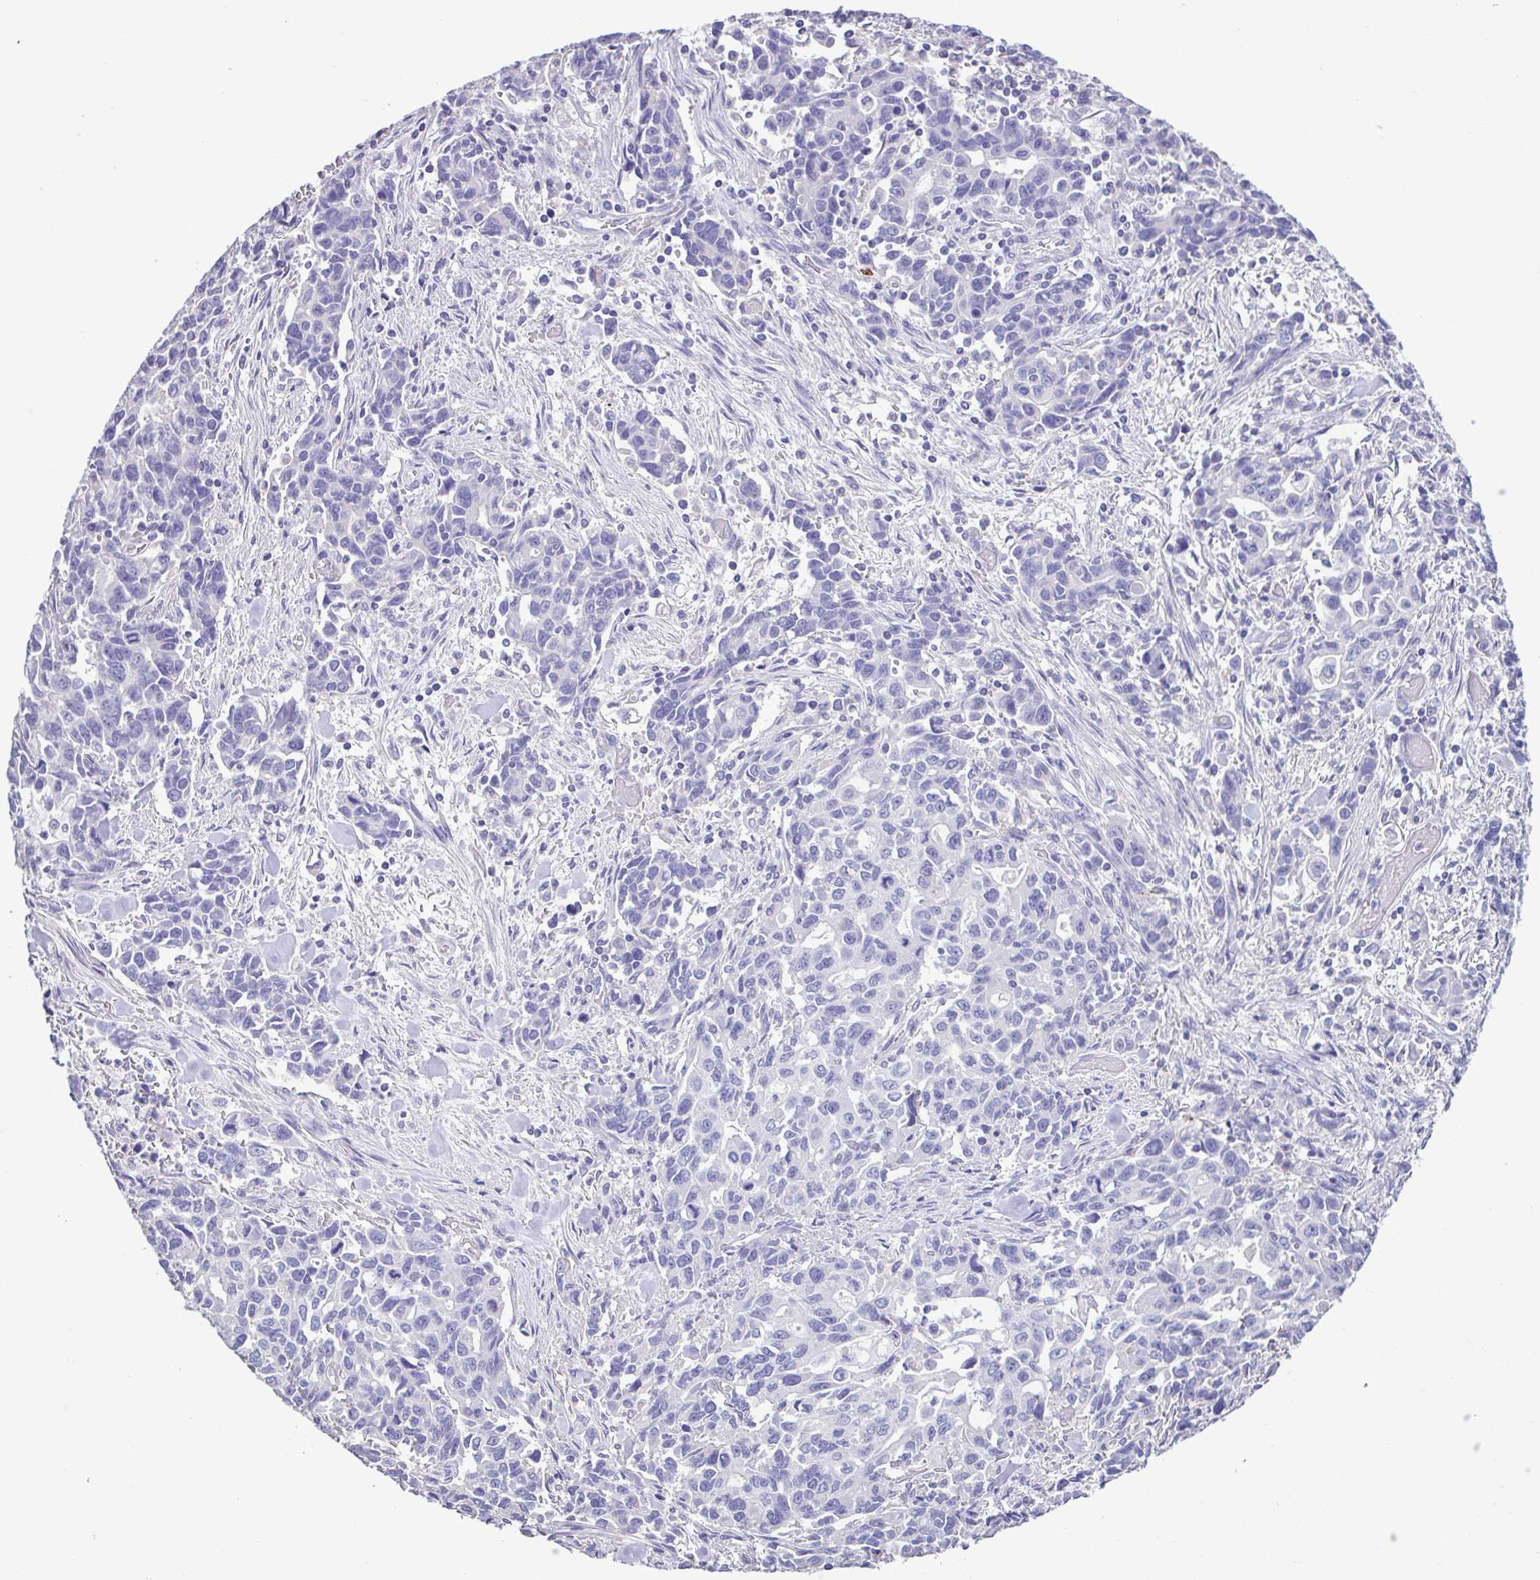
{"staining": {"intensity": "negative", "quantity": "none", "location": "none"}, "tissue": "stomach cancer", "cell_type": "Tumor cells", "image_type": "cancer", "snomed": [{"axis": "morphology", "description": "Adenocarcinoma, NOS"}, {"axis": "topography", "description": "Stomach, upper"}], "caption": "This micrograph is of stomach cancer (adenocarcinoma) stained with IHC to label a protein in brown with the nuclei are counter-stained blue. There is no staining in tumor cells.", "gene": "PLA2G4E", "patient": {"sex": "male", "age": 85}}